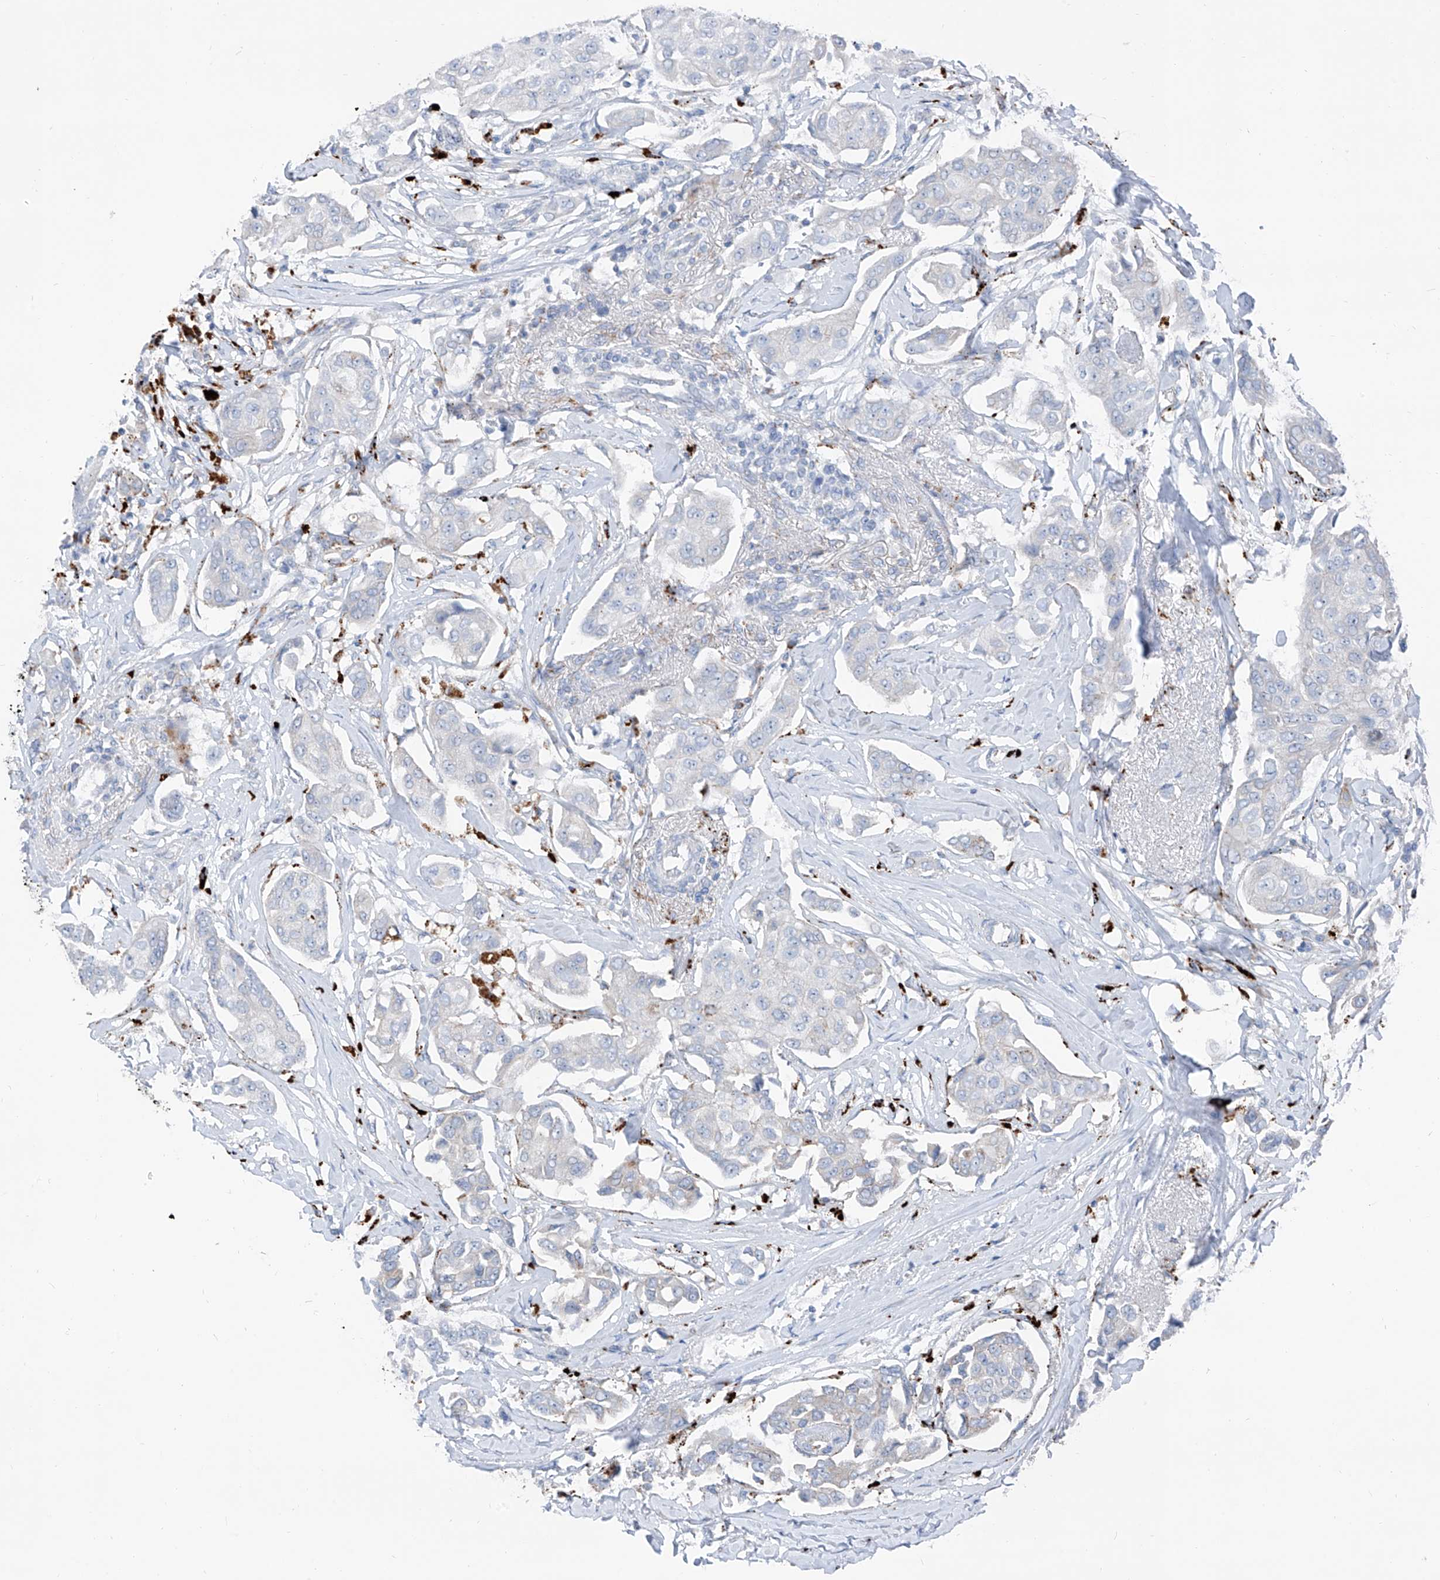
{"staining": {"intensity": "negative", "quantity": "none", "location": "none"}, "tissue": "breast cancer", "cell_type": "Tumor cells", "image_type": "cancer", "snomed": [{"axis": "morphology", "description": "Duct carcinoma"}, {"axis": "topography", "description": "Breast"}], "caption": "This is an immunohistochemistry image of breast infiltrating ductal carcinoma. There is no expression in tumor cells.", "gene": "GPR137C", "patient": {"sex": "female", "age": 80}}